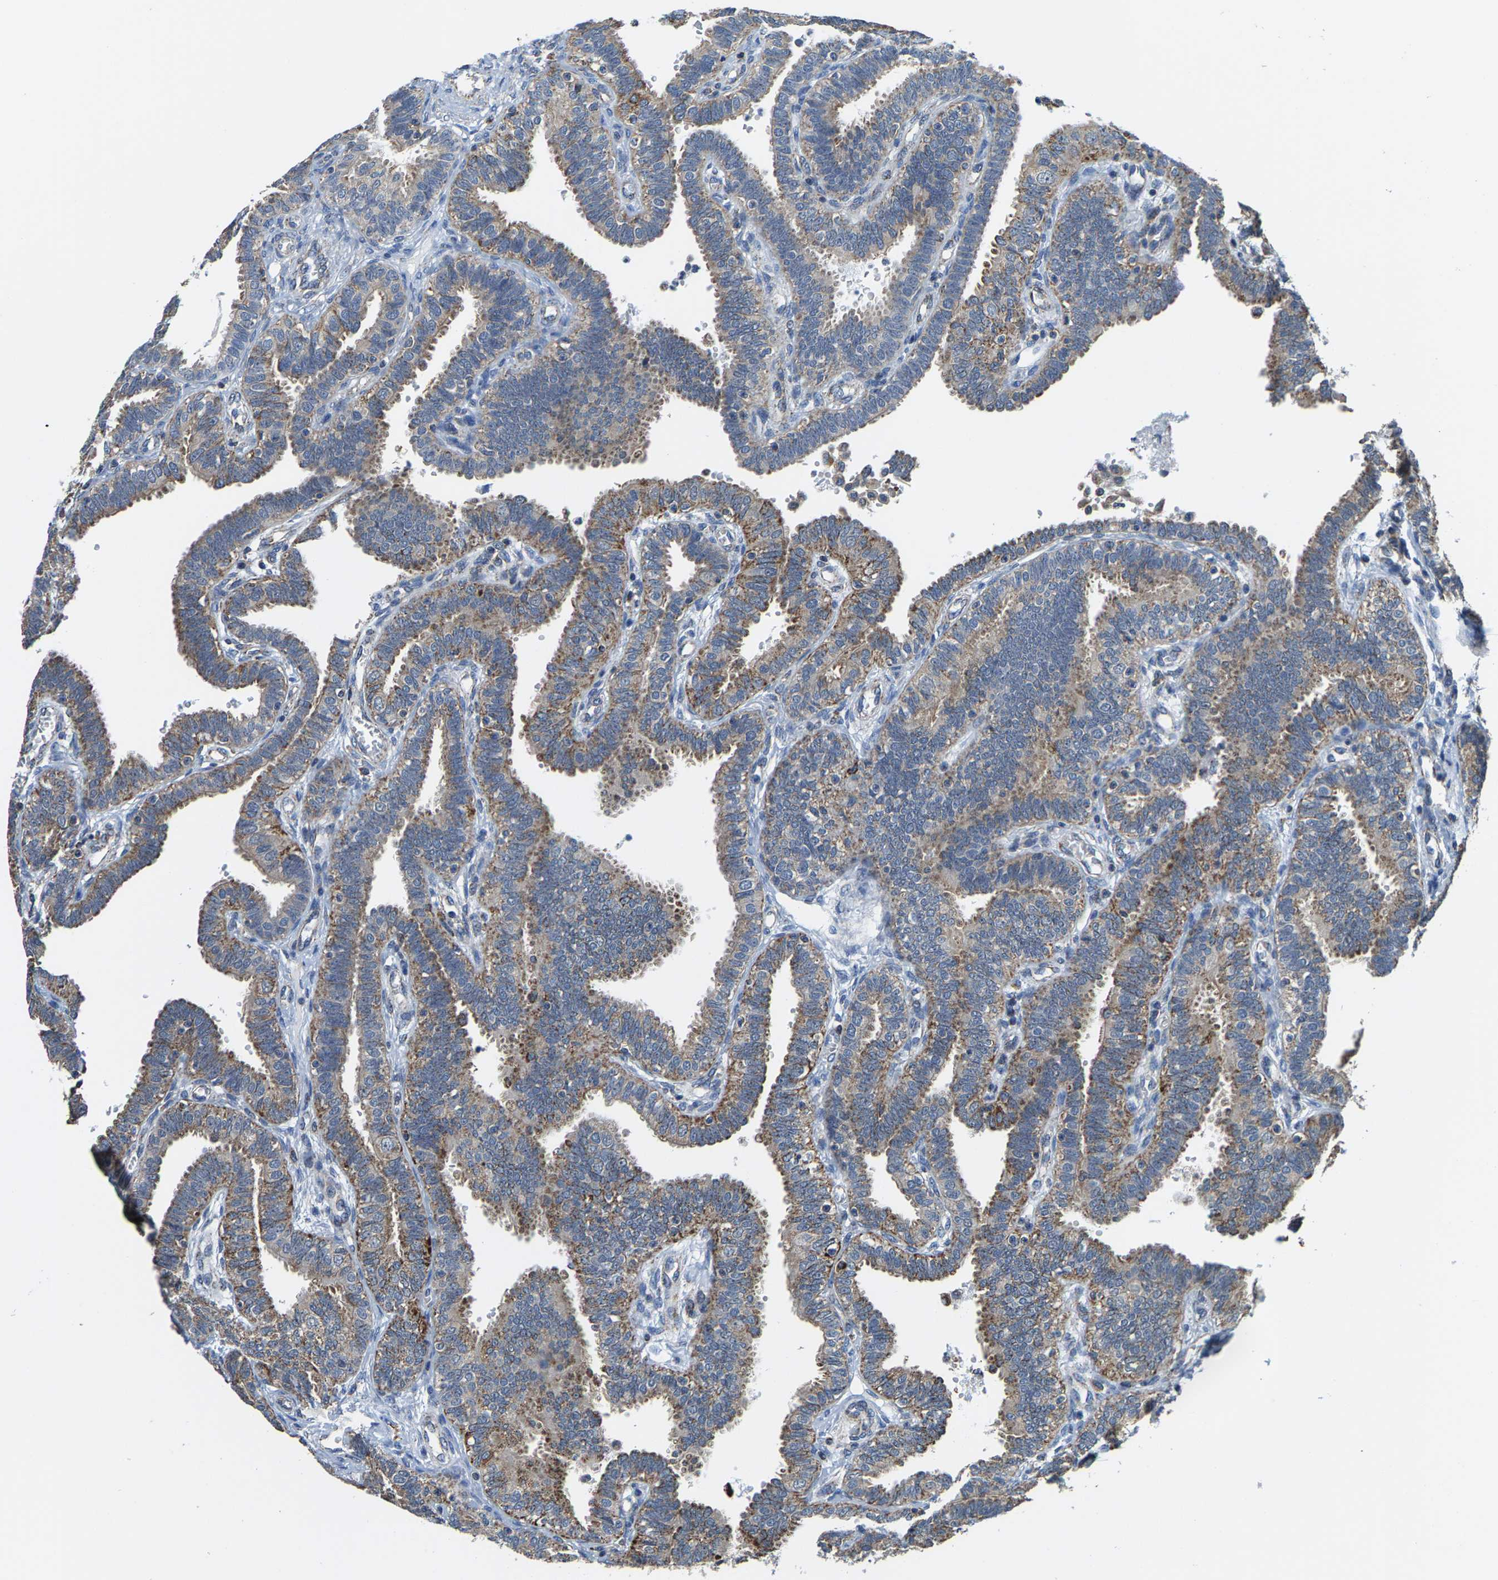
{"staining": {"intensity": "moderate", "quantity": "25%-75%", "location": "cytoplasmic/membranous"}, "tissue": "fallopian tube", "cell_type": "Glandular cells", "image_type": "normal", "snomed": [{"axis": "morphology", "description": "Normal tissue, NOS"}, {"axis": "topography", "description": "Fallopian tube"}, {"axis": "topography", "description": "Placenta"}], "caption": "Human fallopian tube stained for a protein (brown) exhibits moderate cytoplasmic/membranous positive positivity in about 25%-75% of glandular cells.", "gene": "SHMT2", "patient": {"sex": "female", "age": 34}}